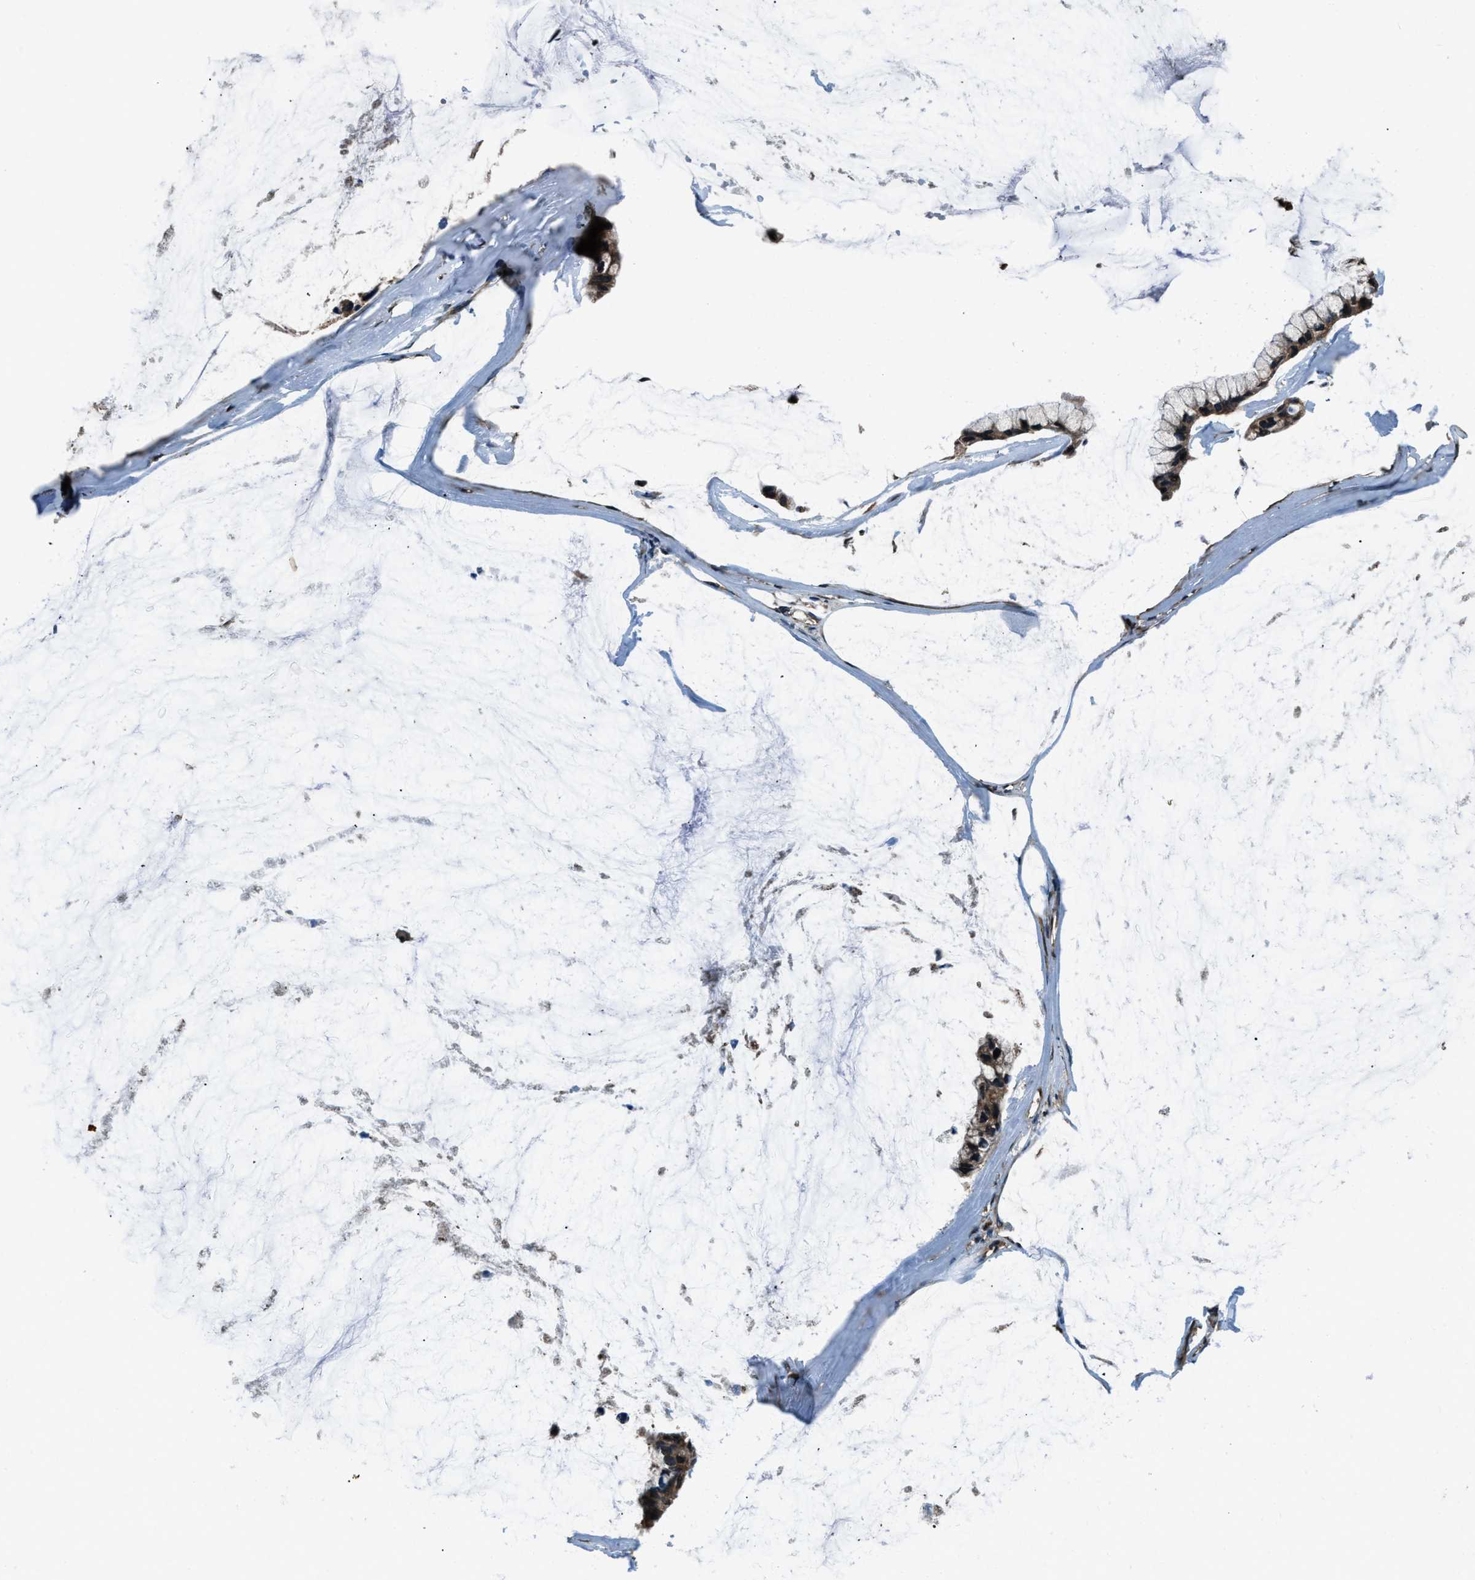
{"staining": {"intensity": "moderate", "quantity": ">75%", "location": "cytoplasmic/membranous"}, "tissue": "ovarian cancer", "cell_type": "Tumor cells", "image_type": "cancer", "snomed": [{"axis": "morphology", "description": "Cystadenocarcinoma, mucinous, NOS"}, {"axis": "topography", "description": "Ovary"}], "caption": "Ovarian cancer tissue shows moderate cytoplasmic/membranous positivity in about >75% of tumor cells, visualized by immunohistochemistry.", "gene": "TRIM4", "patient": {"sex": "female", "age": 39}}